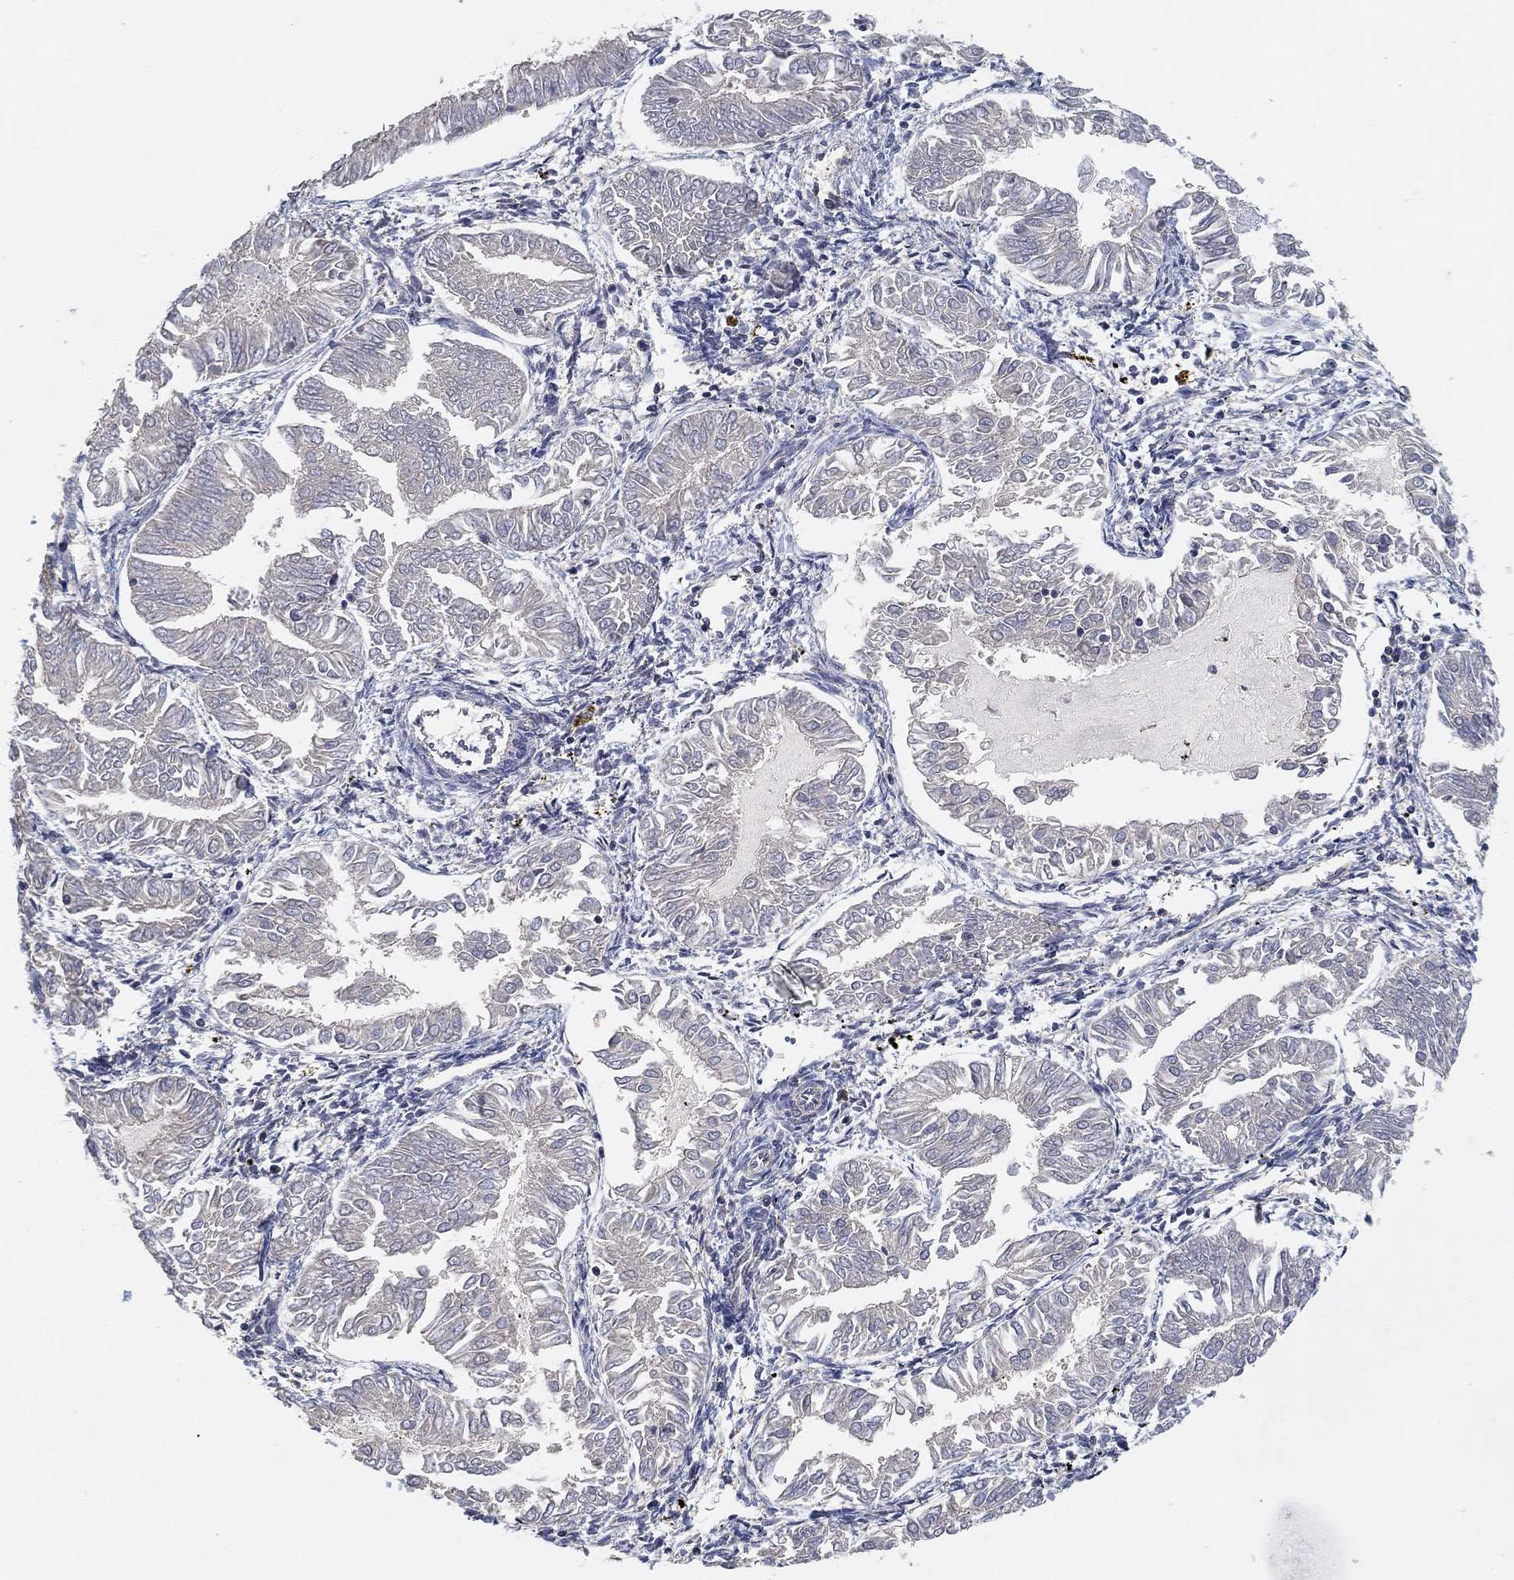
{"staining": {"intensity": "negative", "quantity": "none", "location": "none"}, "tissue": "endometrial cancer", "cell_type": "Tumor cells", "image_type": "cancer", "snomed": [{"axis": "morphology", "description": "Adenocarcinoma, NOS"}, {"axis": "topography", "description": "Endometrium"}], "caption": "An immunohistochemistry image of endometrial cancer is shown. There is no staining in tumor cells of endometrial cancer.", "gene": "CCDC43", "patient": {"sex": "female", "age": 53}}